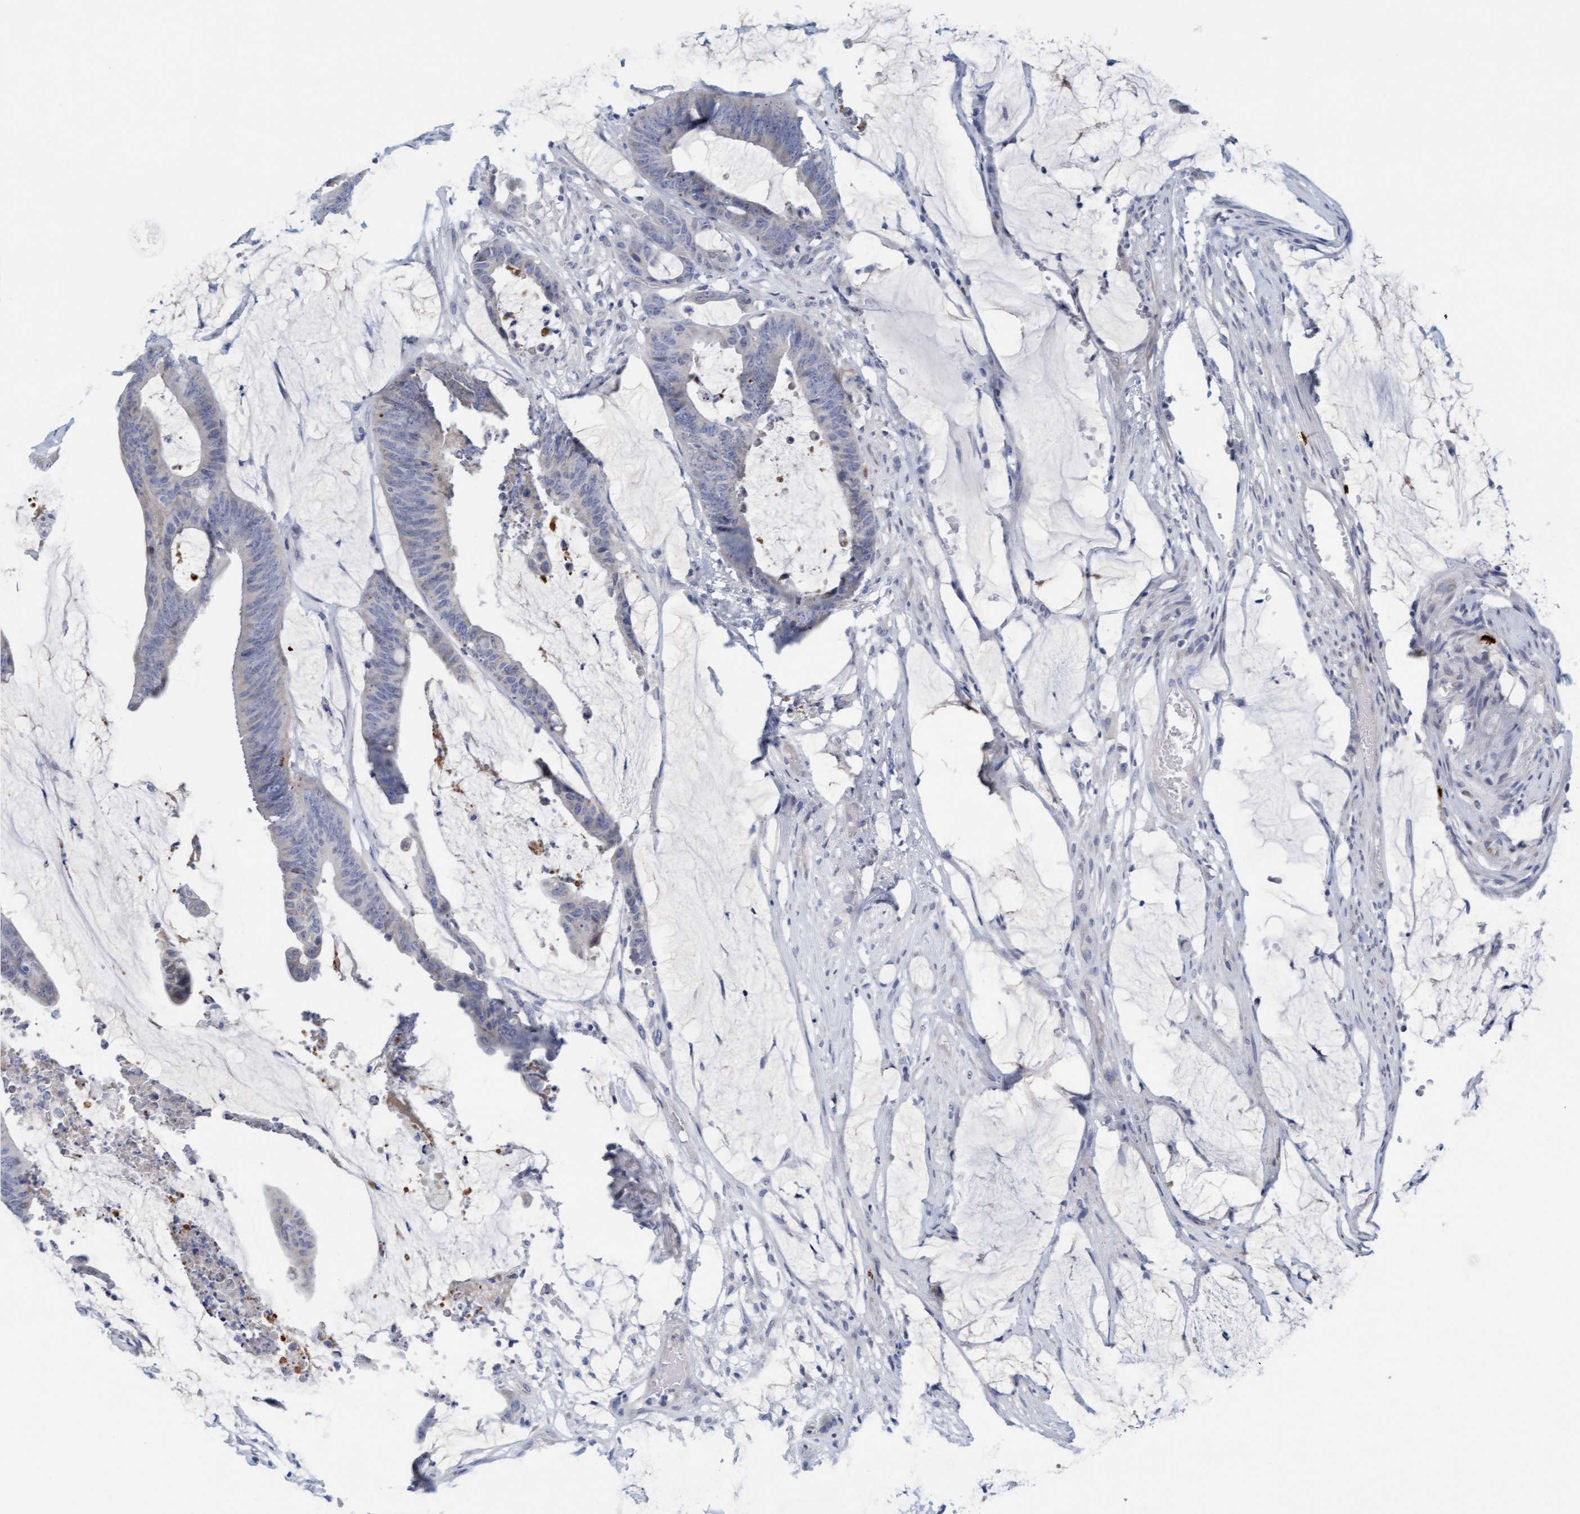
{"staining": {"intensity": "negative", "quantity": "none", "location": "none"}, "tissue": "colorectal cancer", "cell_type": "Tumor cells", "image_type": "cancer", "snomed": [{"axis": "morphology", "description": "Adenocarcinoma, NOS"}, {"axis": "topography", "description": "Rectum"}], "caption": "The photomicrograph exhibits no staining of tumor cells in colorectal adenocarcinoma. (DAB (3,3'-diaminobenzidine) immunohistochemistry (IHC) with hematoxylin counter stain).", "gene": "CPA3", "patient": {"sex": "female", "age": 66}}